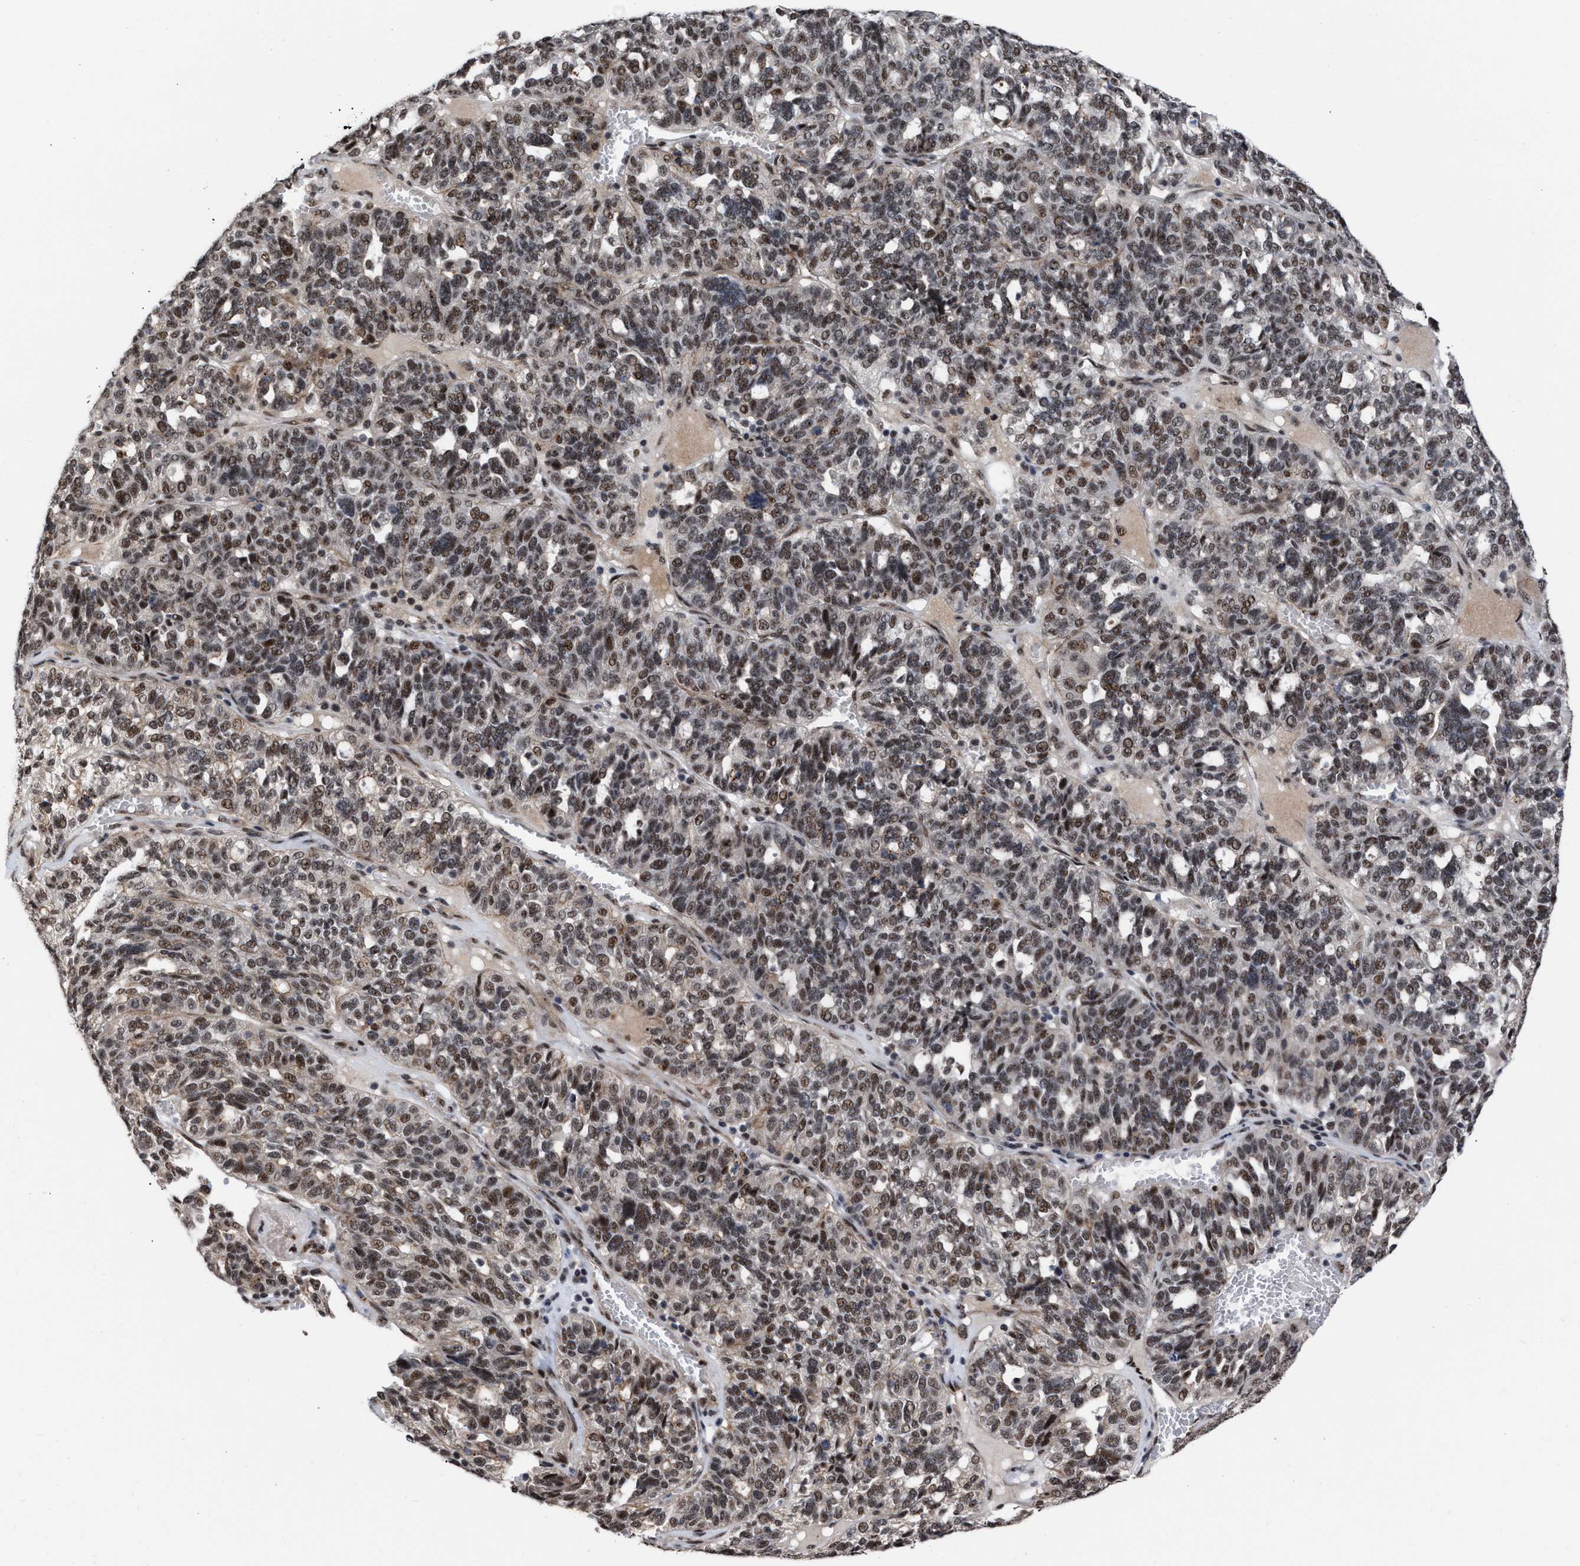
{"staining": {"intensity": "strong", "quantity": ">75%", "location": "nuclear"}, "tissue": "ovarian cancer", "cell_type": "Tumor cells", "image_type": "cancer", "snomed": [{"axis": "morphology", "description": "Cystadenocarcinoma, serous, NOS"}, {"axis": "topography", "description": "Ovary"}], "caption": "IHC (DAB (3,3'-diaminobenzidine)) staining of human serous cystadenocarcinoma (ovarian) reveals strong nuclear protein positivity in approximately >75% of tumor cells.", "gene": "EIF4A3", "patient": {"sex": "female", "age": 59}}